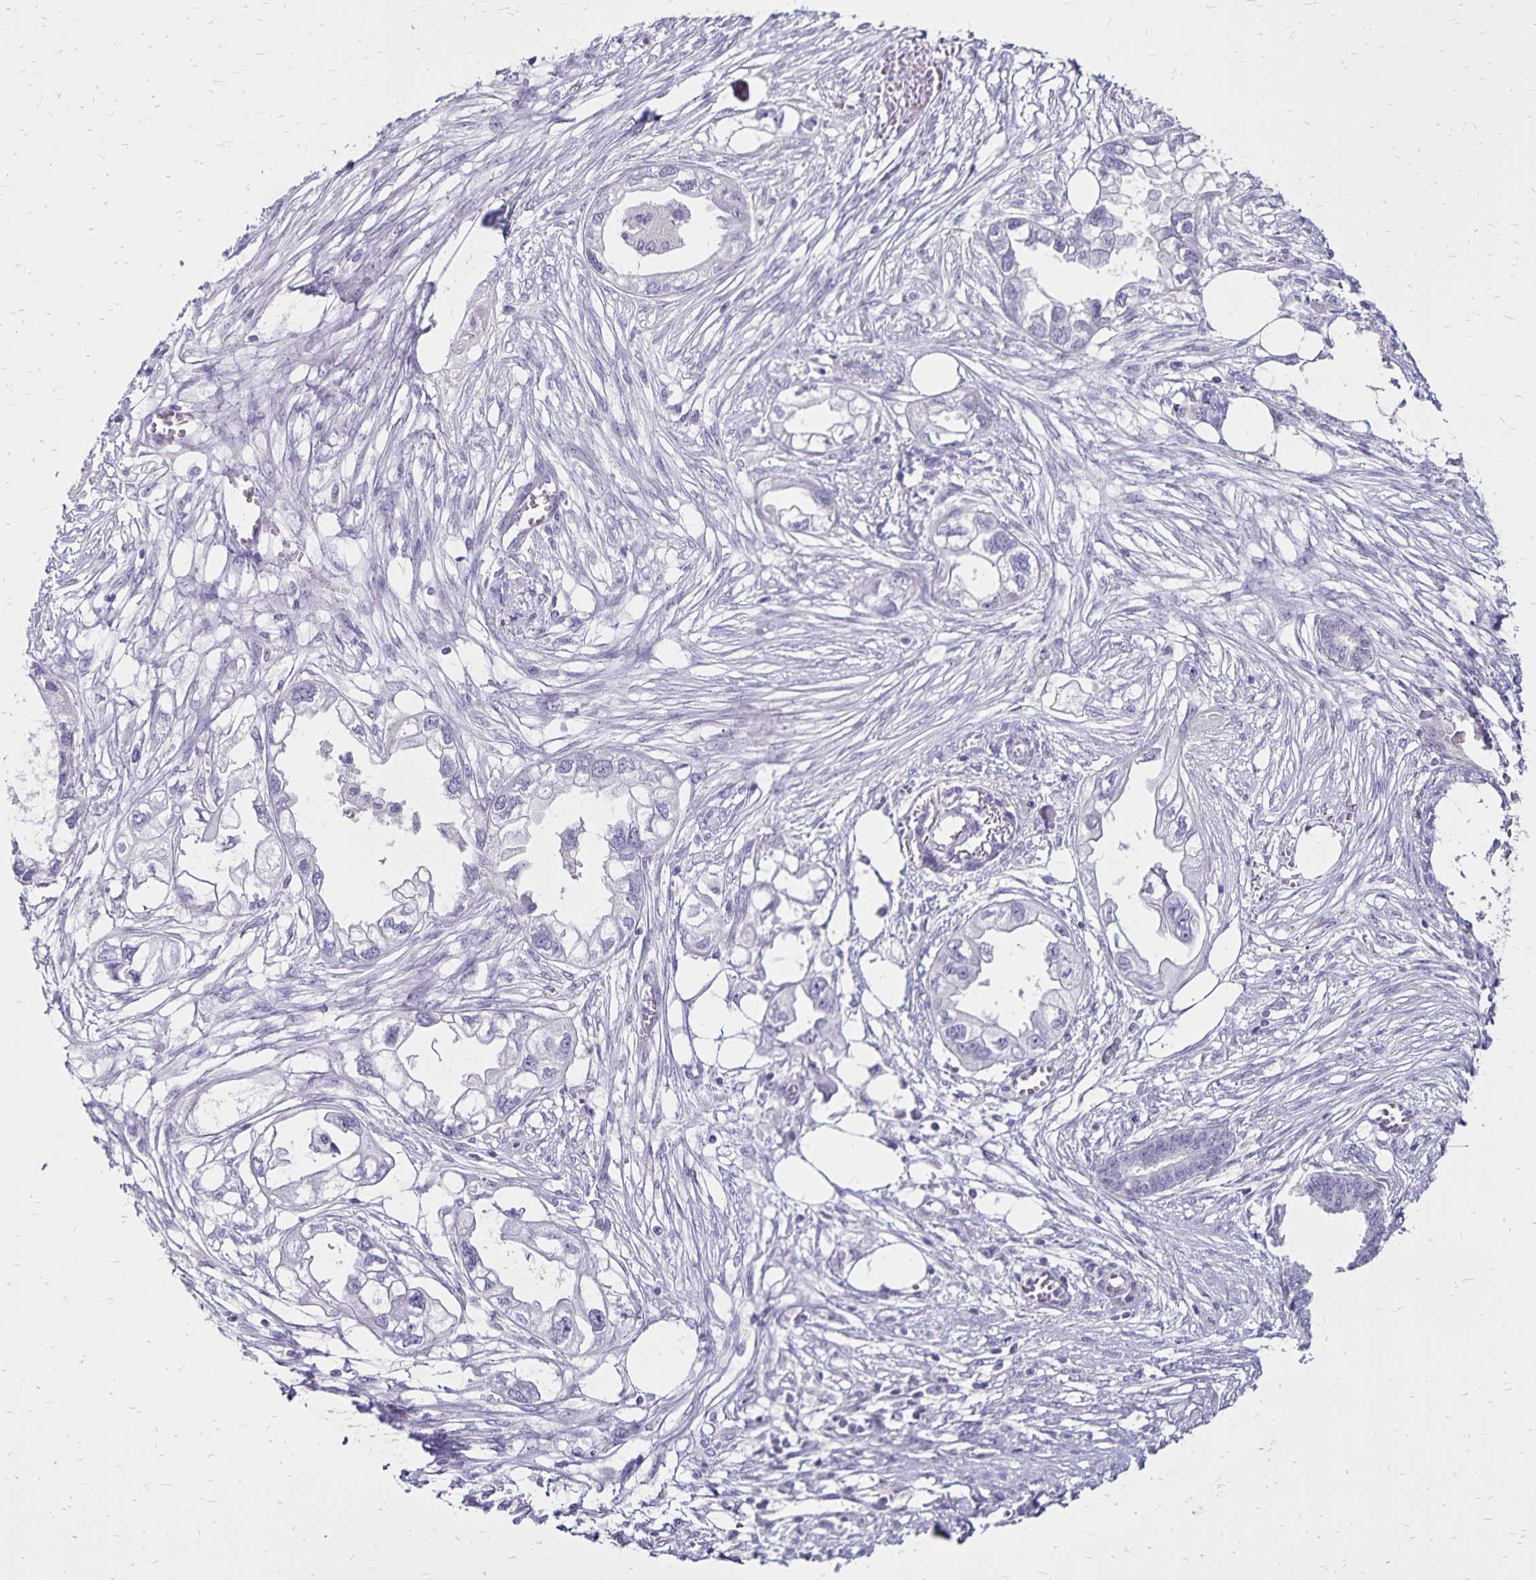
{"staining": {"intensity": "negative", "quantity": "none", "location": "none"}, "tissue": "endometrial cancer", "cell_type": "Tumor cells", "image_type": "cancer", "snomed": [{"axis": "morphology", "description": "Adenocarcinoma, NOS"}, {"axis": "morphology", "description": "Adenocarcinoma, metastatic, NOS"}, {"axis": "topography", "description": "Adipose tissue"}, {"axis": "topography", "description": "Endometrium"}], "caption": "Immunohistochemistry (IHC) micrograph of endometrial metastatic adenocarcinoma stained for a protein (brown), which exhibits no staining in tumor cells.", "gene": "SH3GL3", "patient": {"sex": "female", "age": 67}}